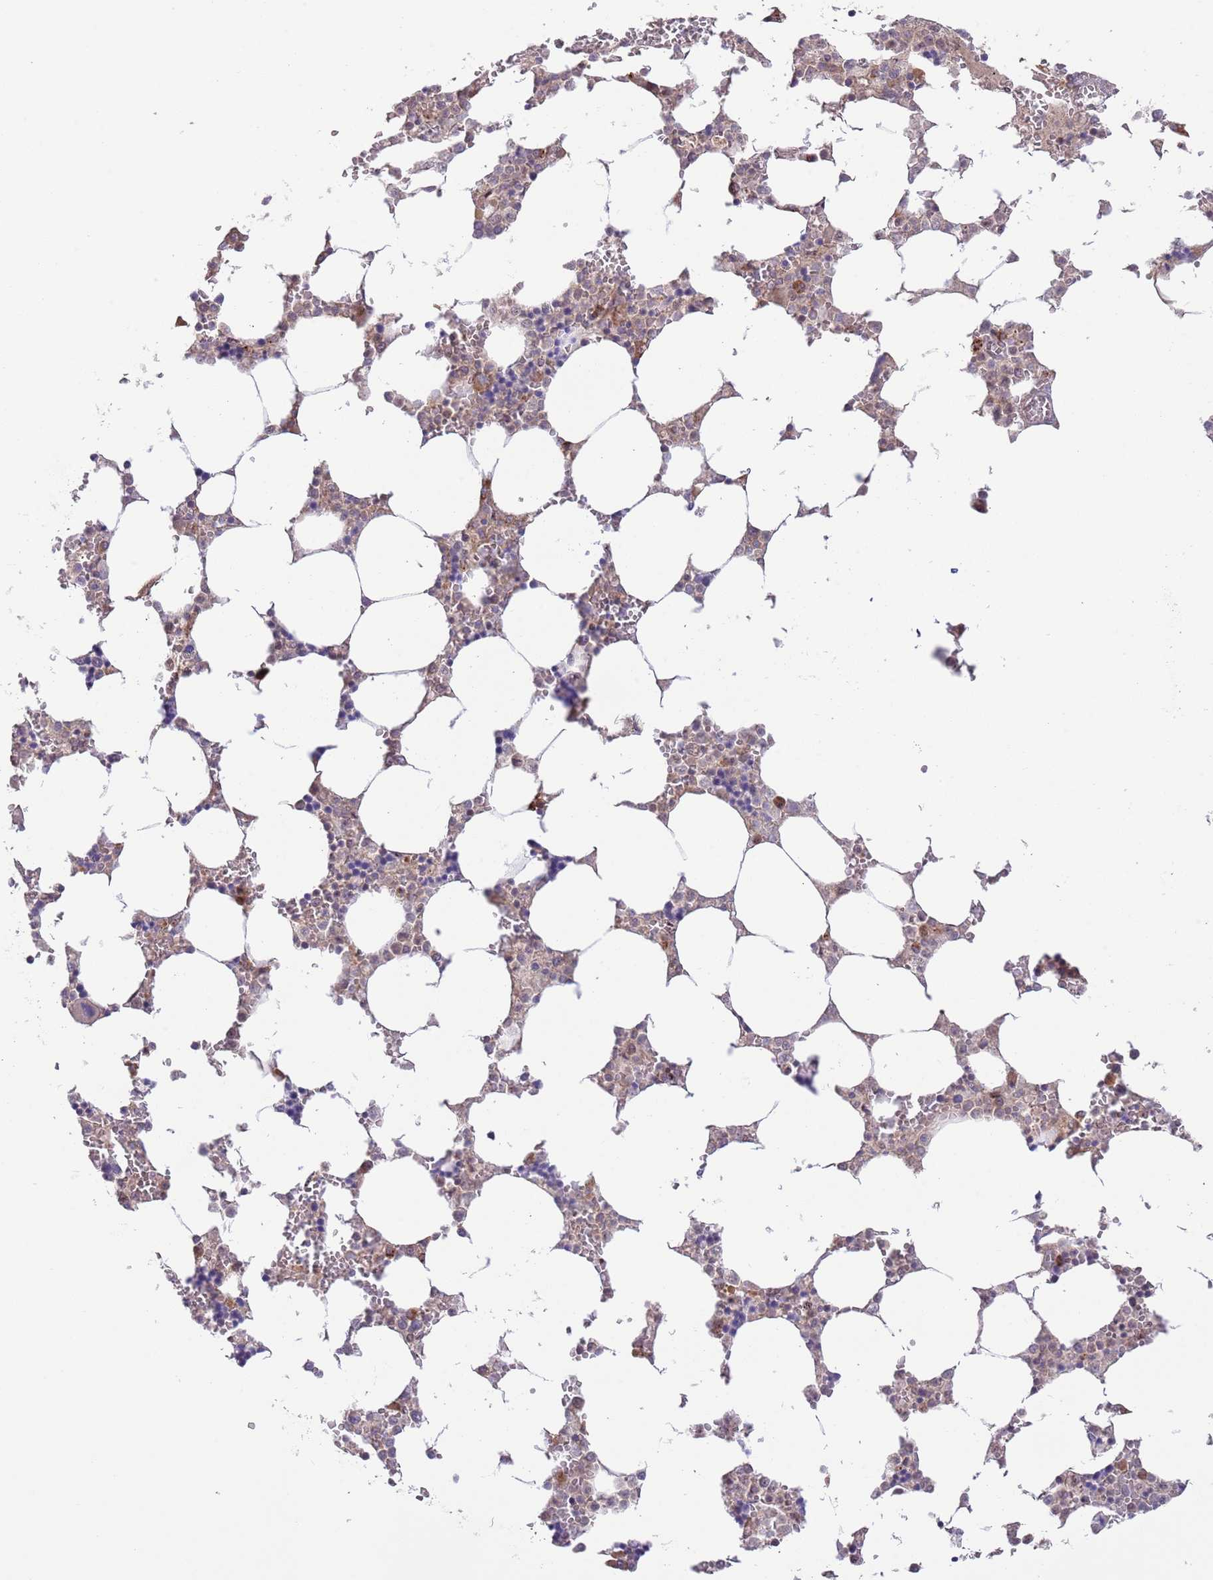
{"staining": {"intensity": "strong", "quantity": "<25%", "location": "cytoplasmic/membranous"}, "tissue": "bone marrow", "cell_type": "Hematopoietic cells", "image_type": "normal", "snomed": [{"axis": "morphology", "description": "Normal tissue, NOS"}, {"axis": "topography", "description": "Bone marrow"}], "caption": "The histopathology image exhibits staining of unremarkable bone marrow, revealing strong cytoplasmic/membranous protein positivity (brown color) within hematopoietic cells. (Brightfield microscopy of DAB IHC at high magnification).", "gene": "PRR16", "patient": {"sex": "male", "age": 64}}